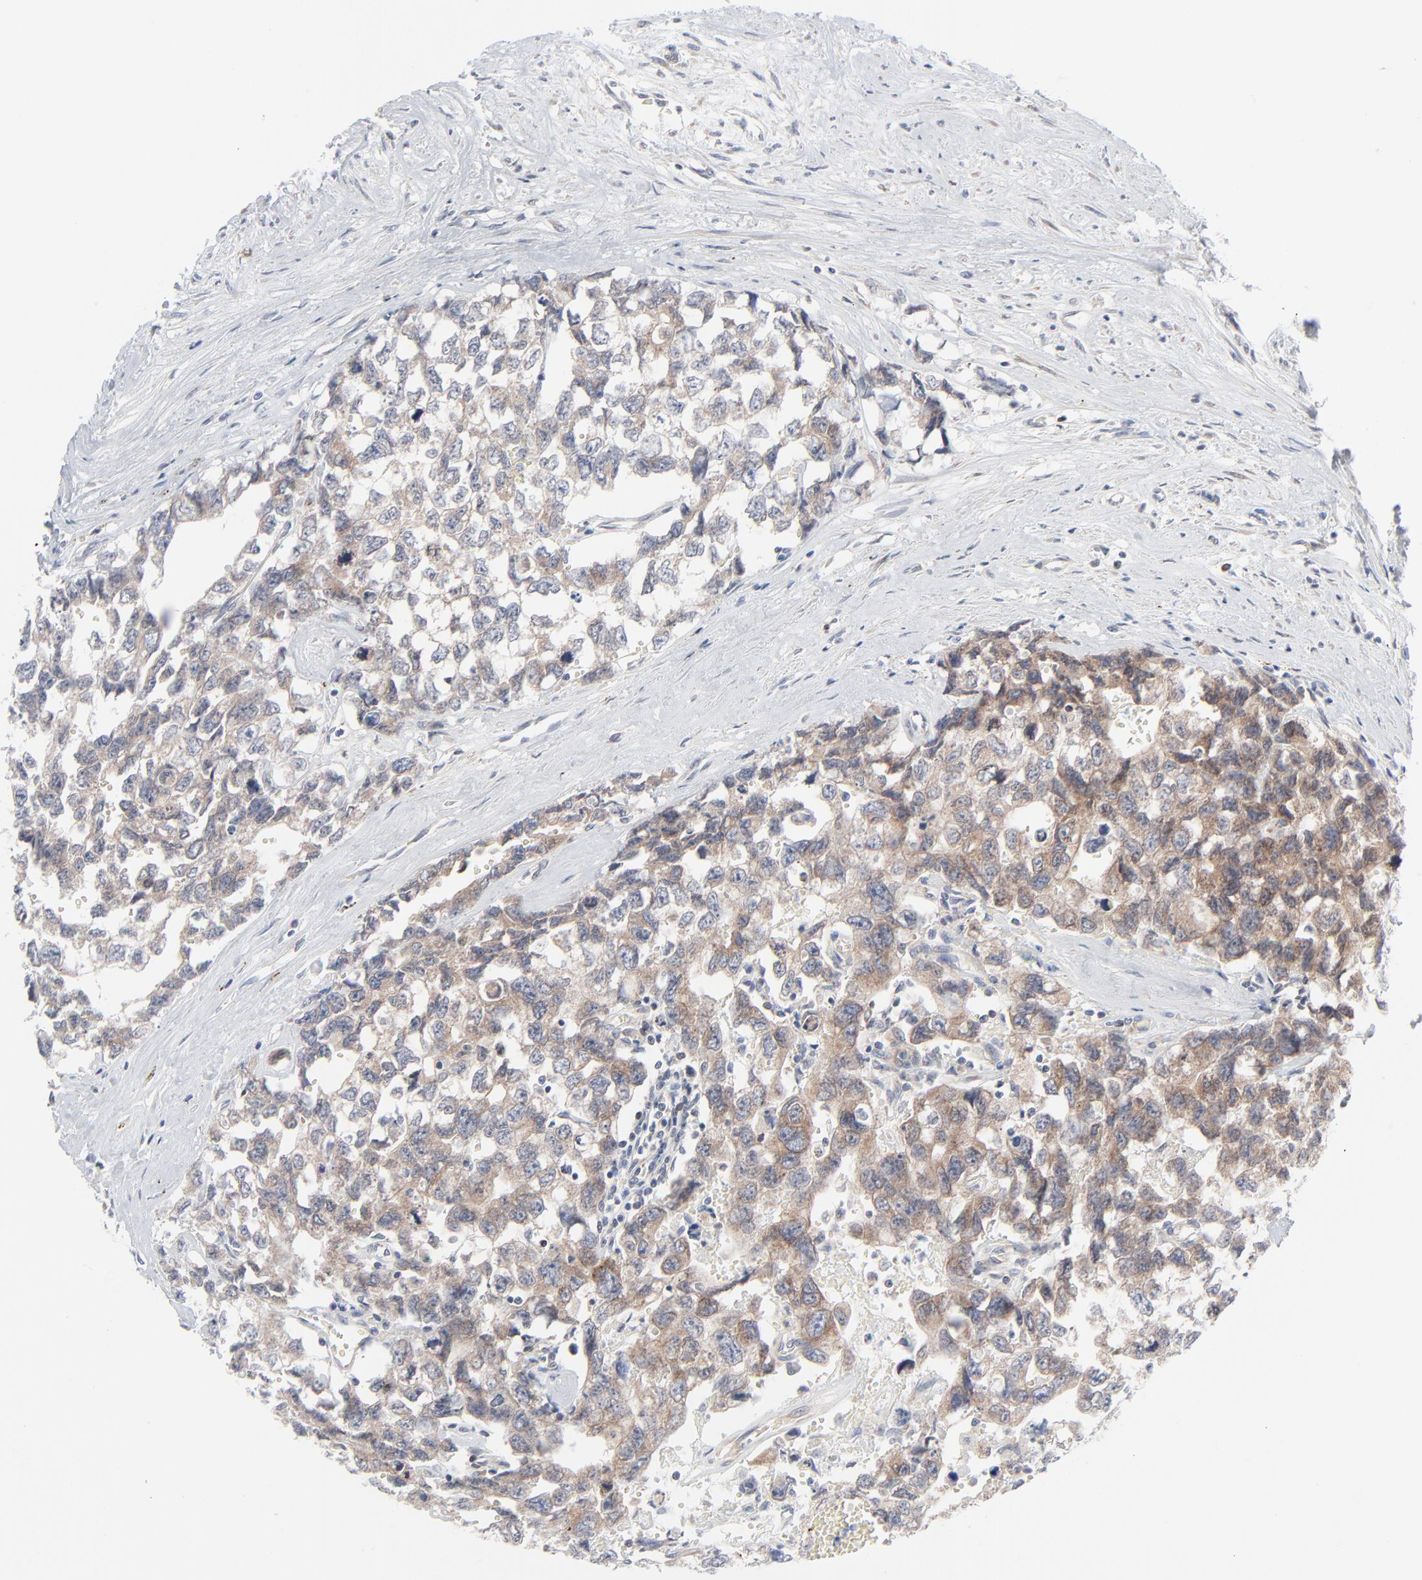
{"staining": {"intensity": "weak", "quantity": ">75%", "location": "cytoplasmic/membranous"}, "tissue": "testis cancer", "cell_type": "Tumor cells", "image_type": "cancer", "snomed": [{"axis": "morphology", "description": "Carcinoma, Embryonal, NOS"}, {"axis": "topography", "description": "Testis"}], "caption": "This image exhibits testis cancer (embryonal carcinoma) stained with IHC to label a protein in brown. The cytoplasmic/membranous of tumor cells show weak positivity for the protein. Nuclei are counter-stained blue.", "gene": "KDSR", "patient": {"sex": "male", "age": 31}}